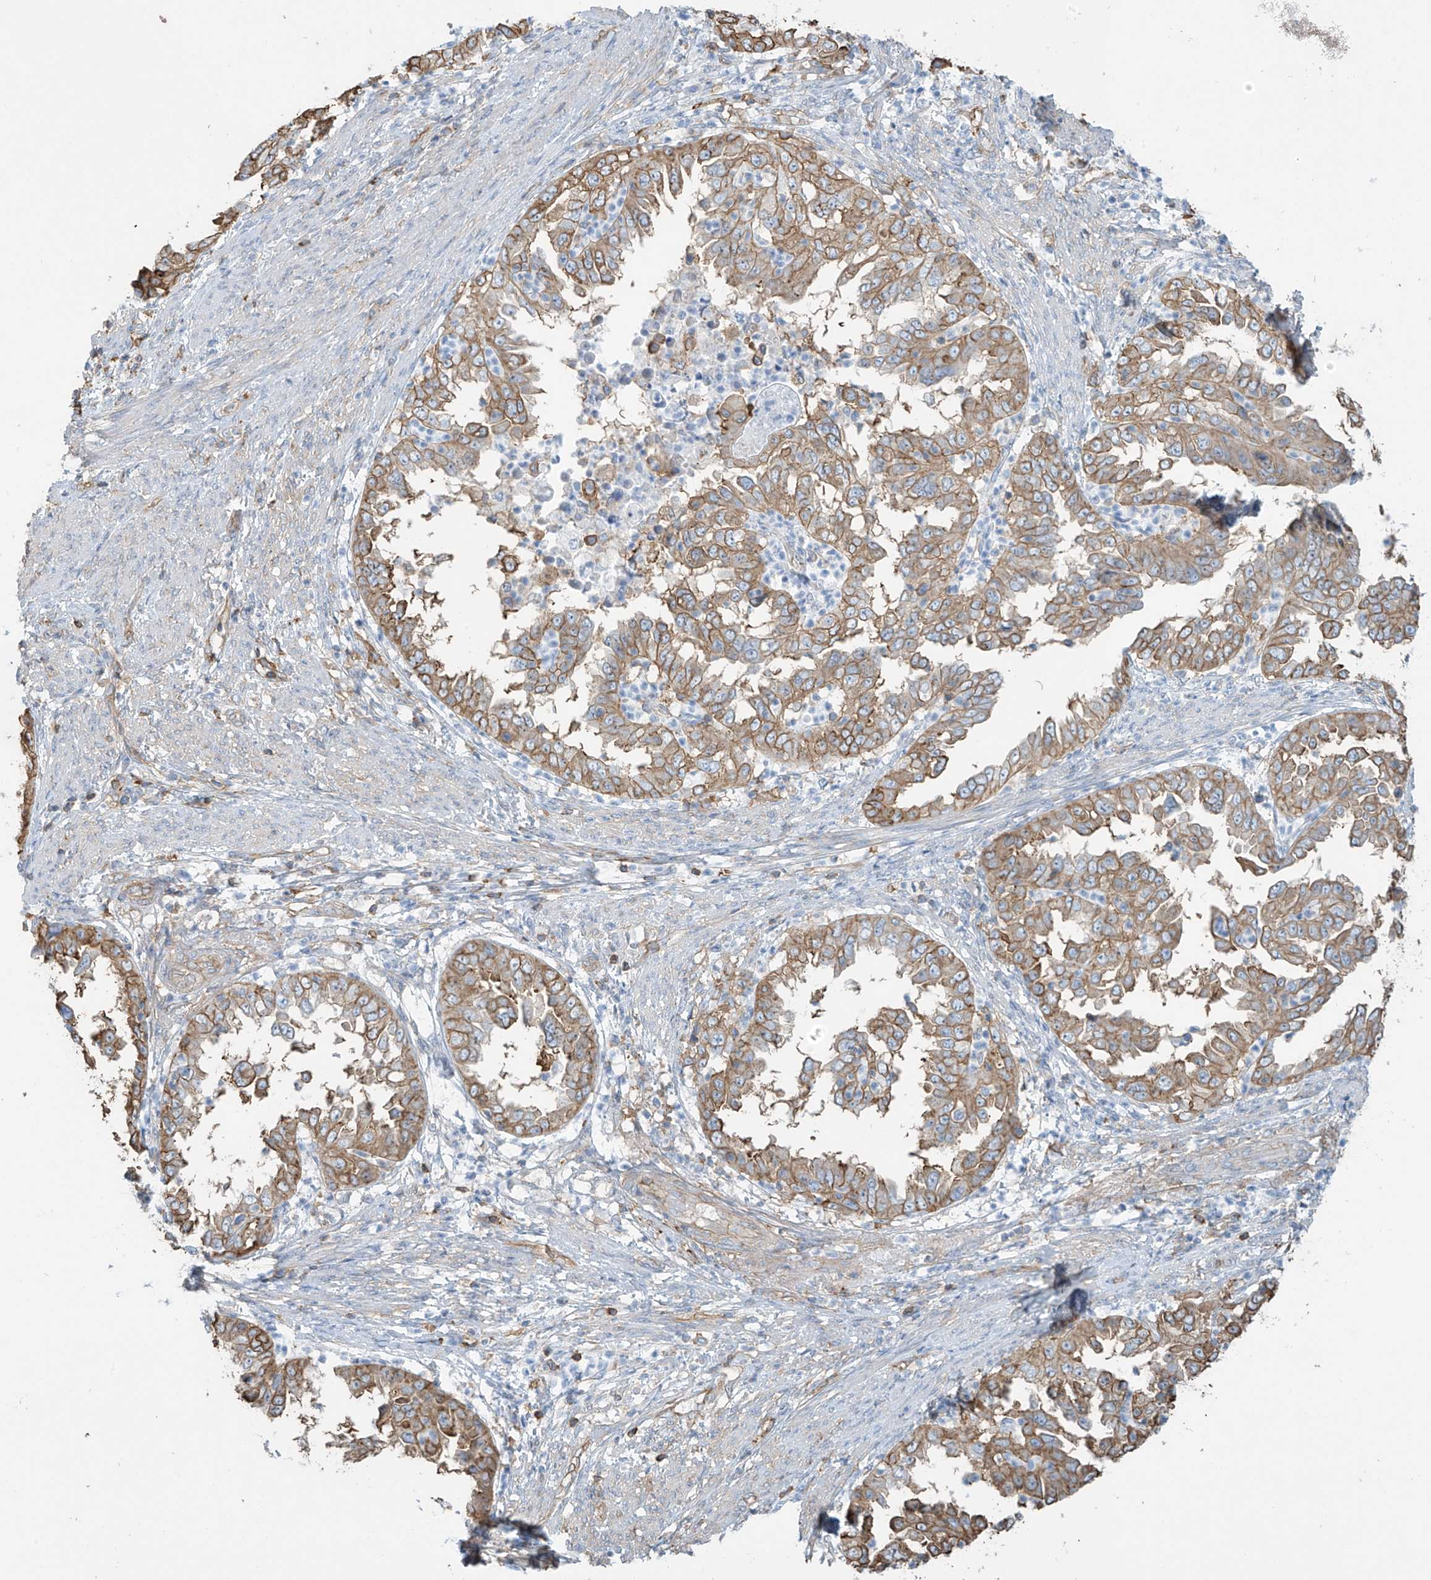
{"staining": {"intensity": "moderate", "quantity": ">75%", "location": "cytoplasmic/membranous"}, "tissue": "endometrial cancer", "cell_type": "Tumor cells", "image_type": "cancer", "snomed": [{"axis": "morphology", "description": "Adenocarcinoma, NOS"}, {"axis": "topography", "description": "Endometrium"}], "caption": "Brown immunohistochemical staining in human endometrial adenocarcinoma displays moderate cytoplasmic/membranous expression in approximately >75% of tumor cells.", "gene": "ZNF846", "patient": {"sex": "female", "age": 85}}